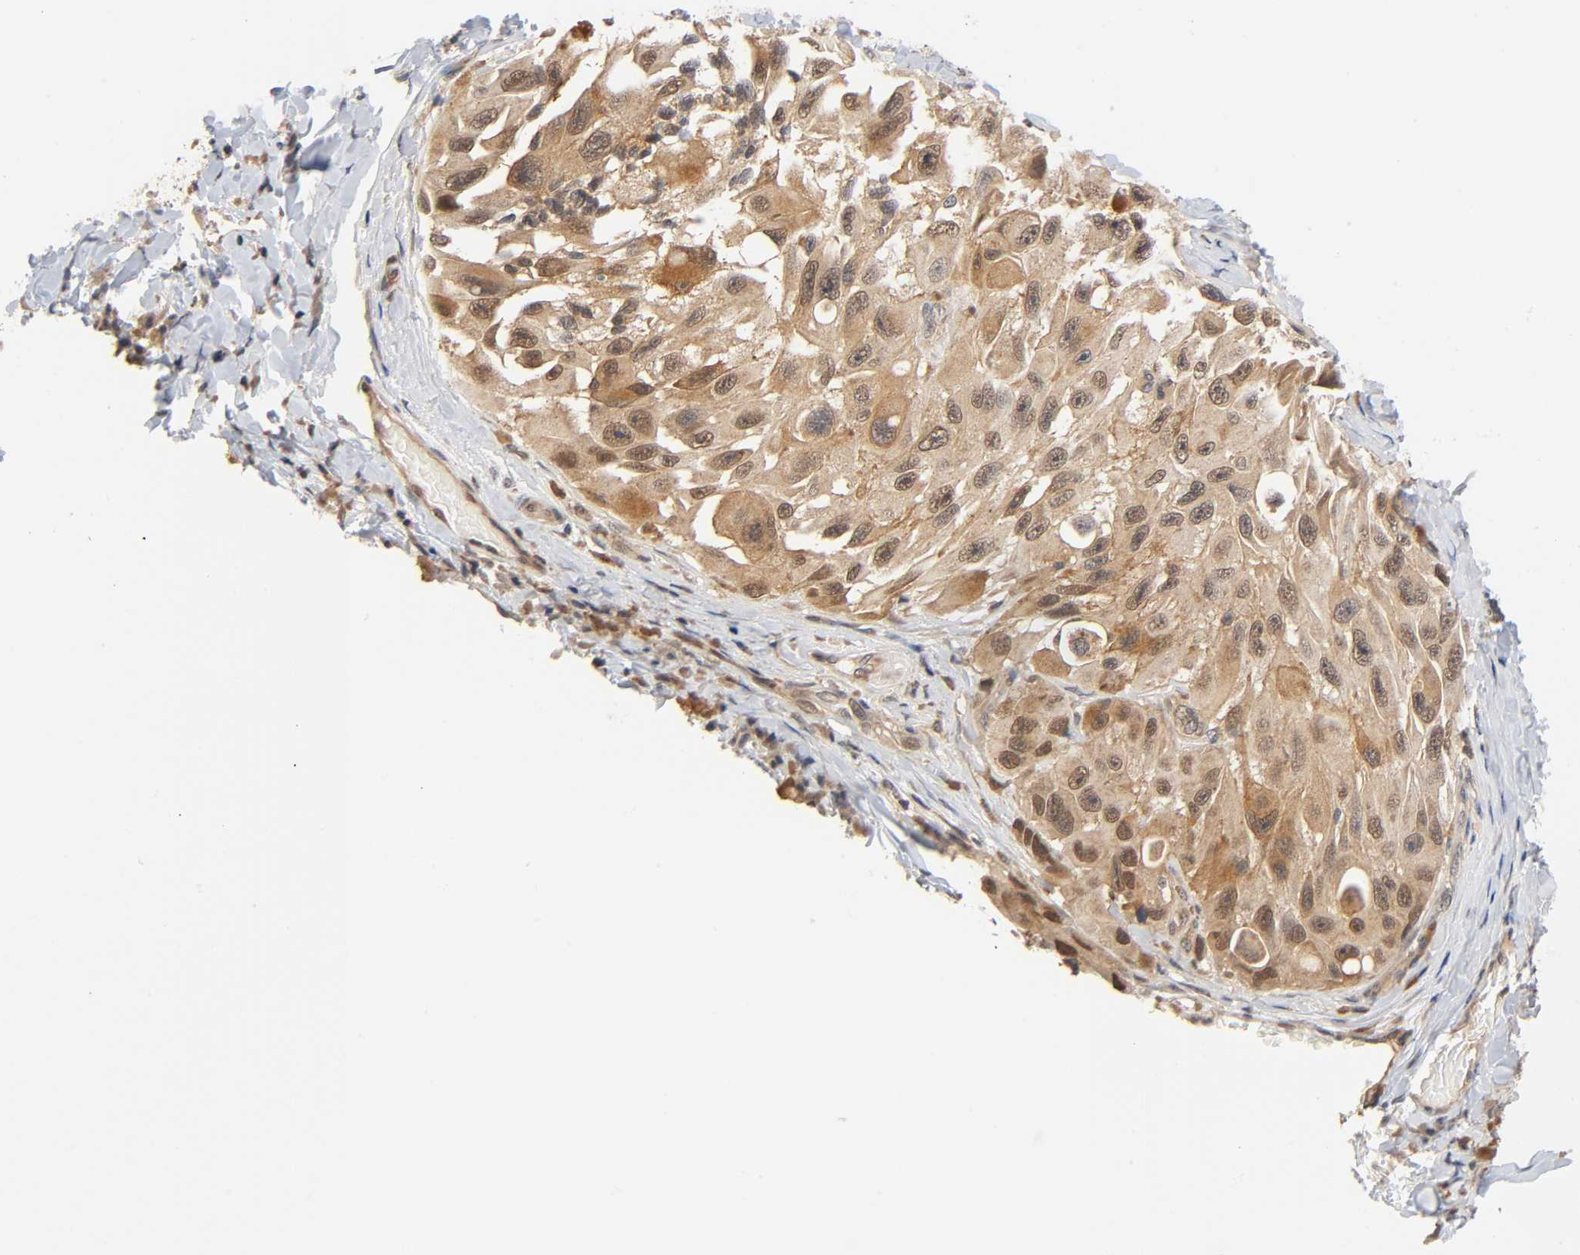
{"staining": {"intensity": "moderate", "quantity": ">75%", "location": "cytoplasmic/membranous"}, "tissue": "melanoma", "cell_type": "Tumor cells", "image_type": "cancer", "snomed": [{"axis": "morphology", "description": "Malignant melanoma, NOS"}, {"axis": "topography", "description": "Skin"}], "caption": "Tumor cells show medium levels of moderate cytoplasmic/membranous staining in about >75% of cells in malignant melanoma.", "gene": "PRKAB1", "patient": {"sex": "female", "age": 73}}